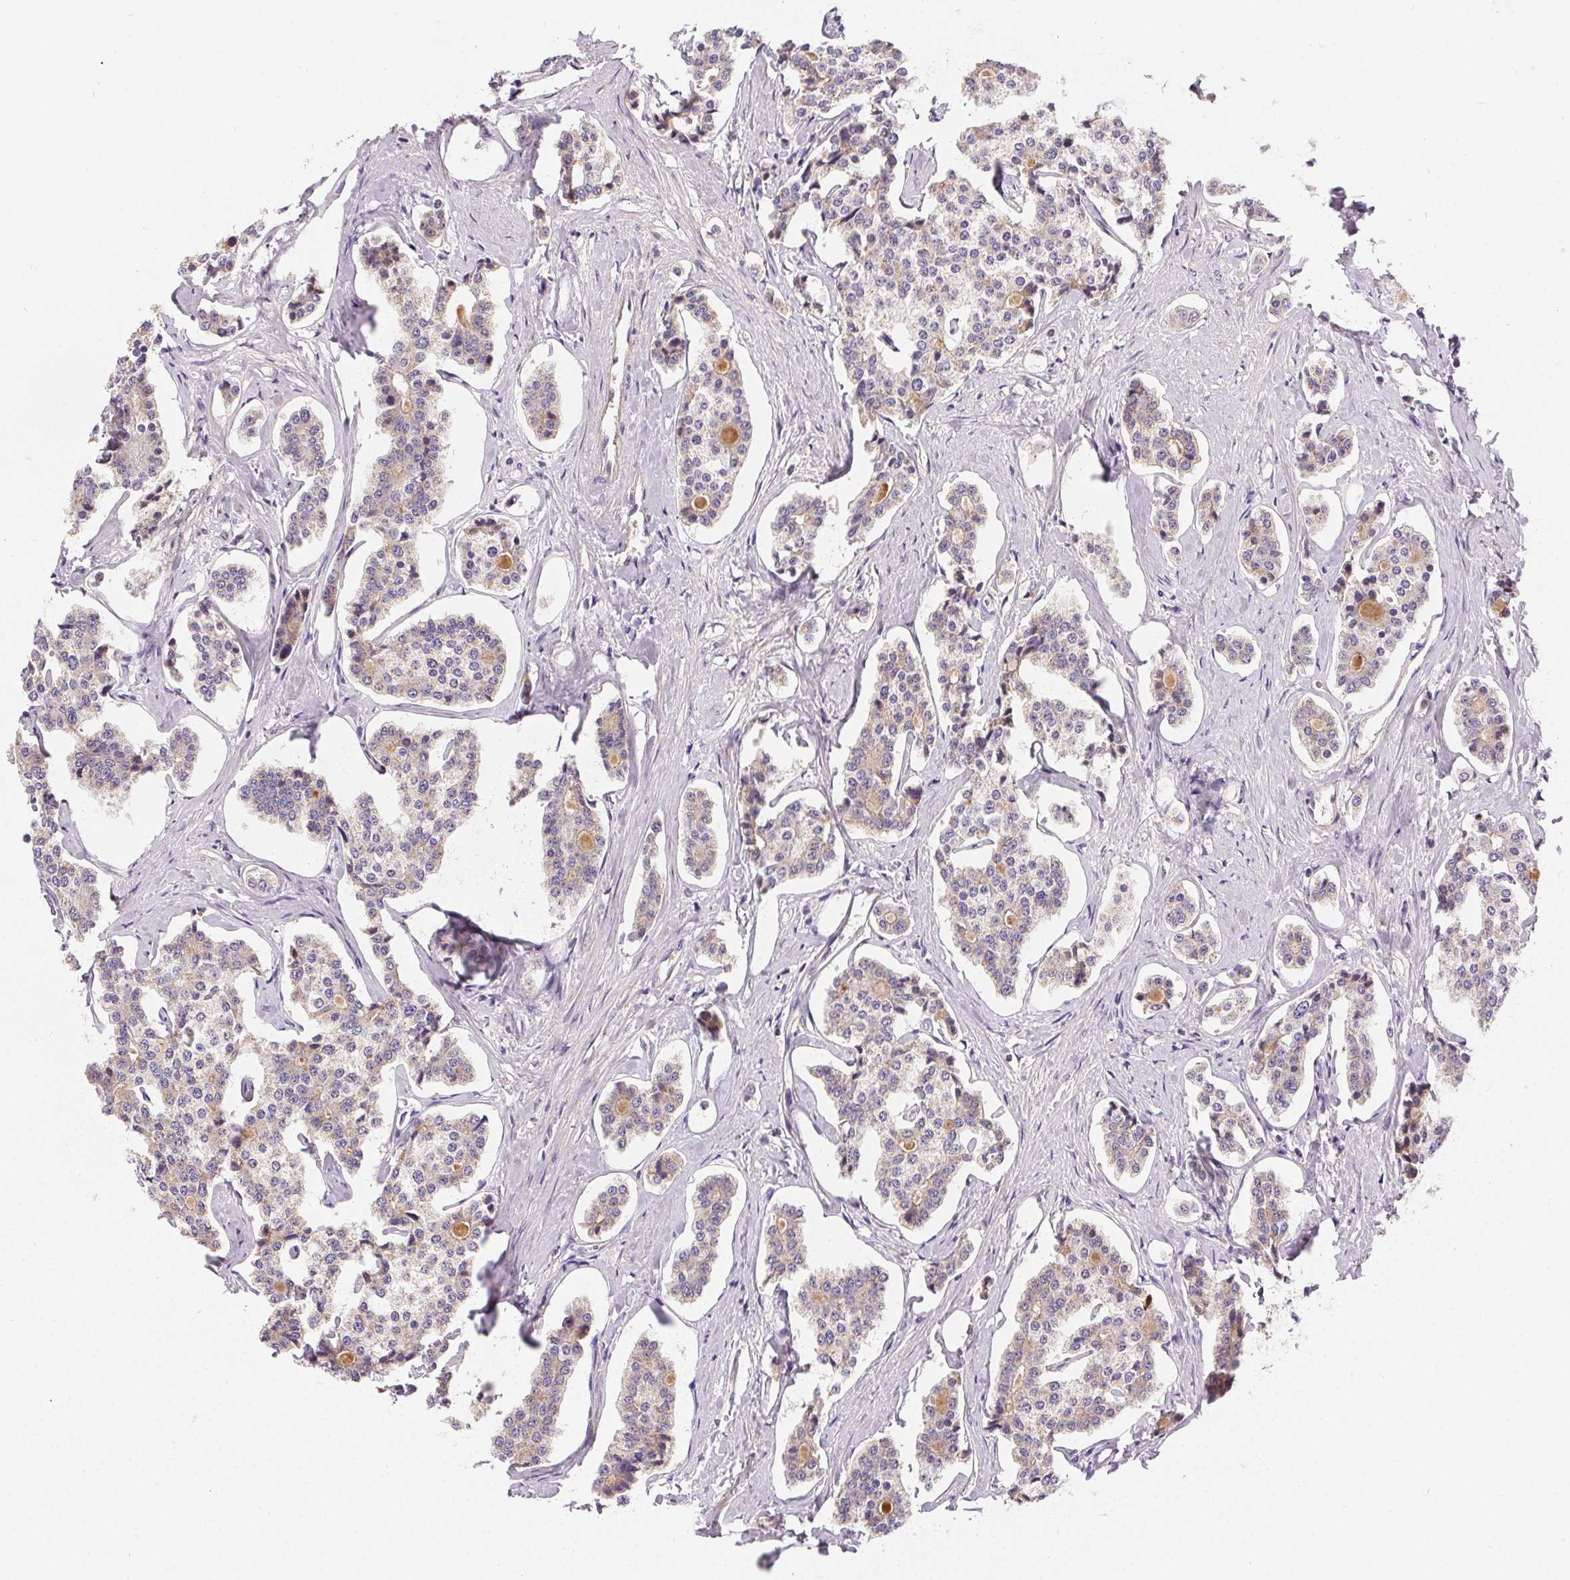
{"staining": {"intensity": "weak", "quantity": "<25%", "location": "cytoplasmic/membranous"}, "tissue": "carcinoid", "cell_type": "Tumor cells", "image_type": "cancer", "snomed": [{"axis": "morphology", "description": "Carcinoid, malignant, NOS"}, {"axis": "topography", "description": "Small intestine"}], "caption": "A high-resolution image shows immunohistochemistry staining of carcinoid, which shows no significant positivity in tumor cells. (DAB IHC, high magnification).", "gene": "APLP1", "patient": {"sex": "female", "age": 65}}